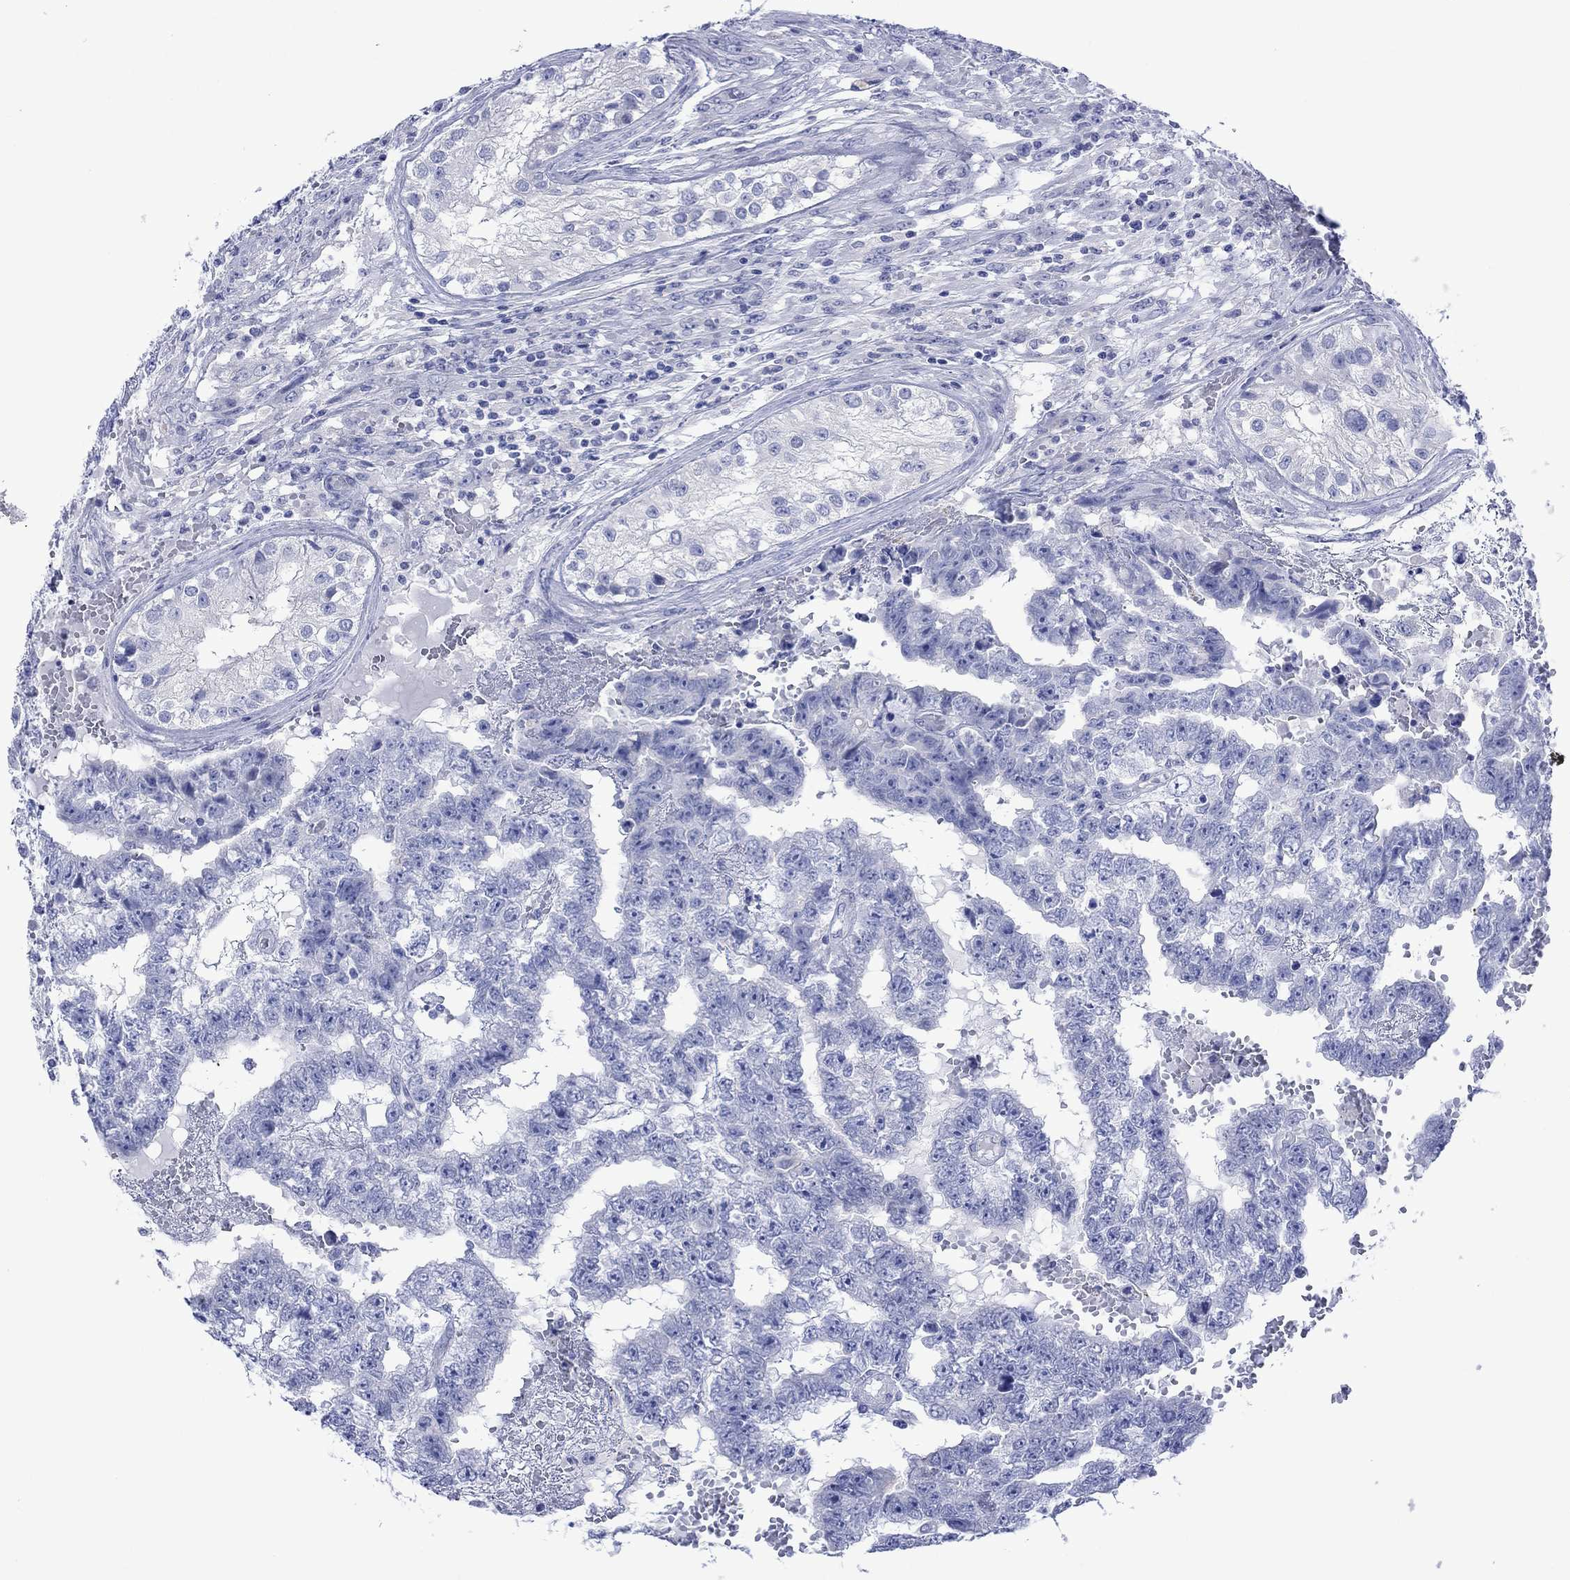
{"staining": {"intensity": "negative", "quantity": "none", "location": "none"}, "tissue": "testis cancer", "cell_type": "Tumor cells", "image_type": "cancer", "snomed": [{"axis": "morphology", "description": "Carcinoma, Embryonal, NOS"}, {"axis": "topography", "description": "Testis"}], "caption": "This is a image of immunohistochemistry staining of testis cancer, which shows no staining in tumor cells.", "gene": "MLANA", "patient": {"sex": "male", "age": 25}}